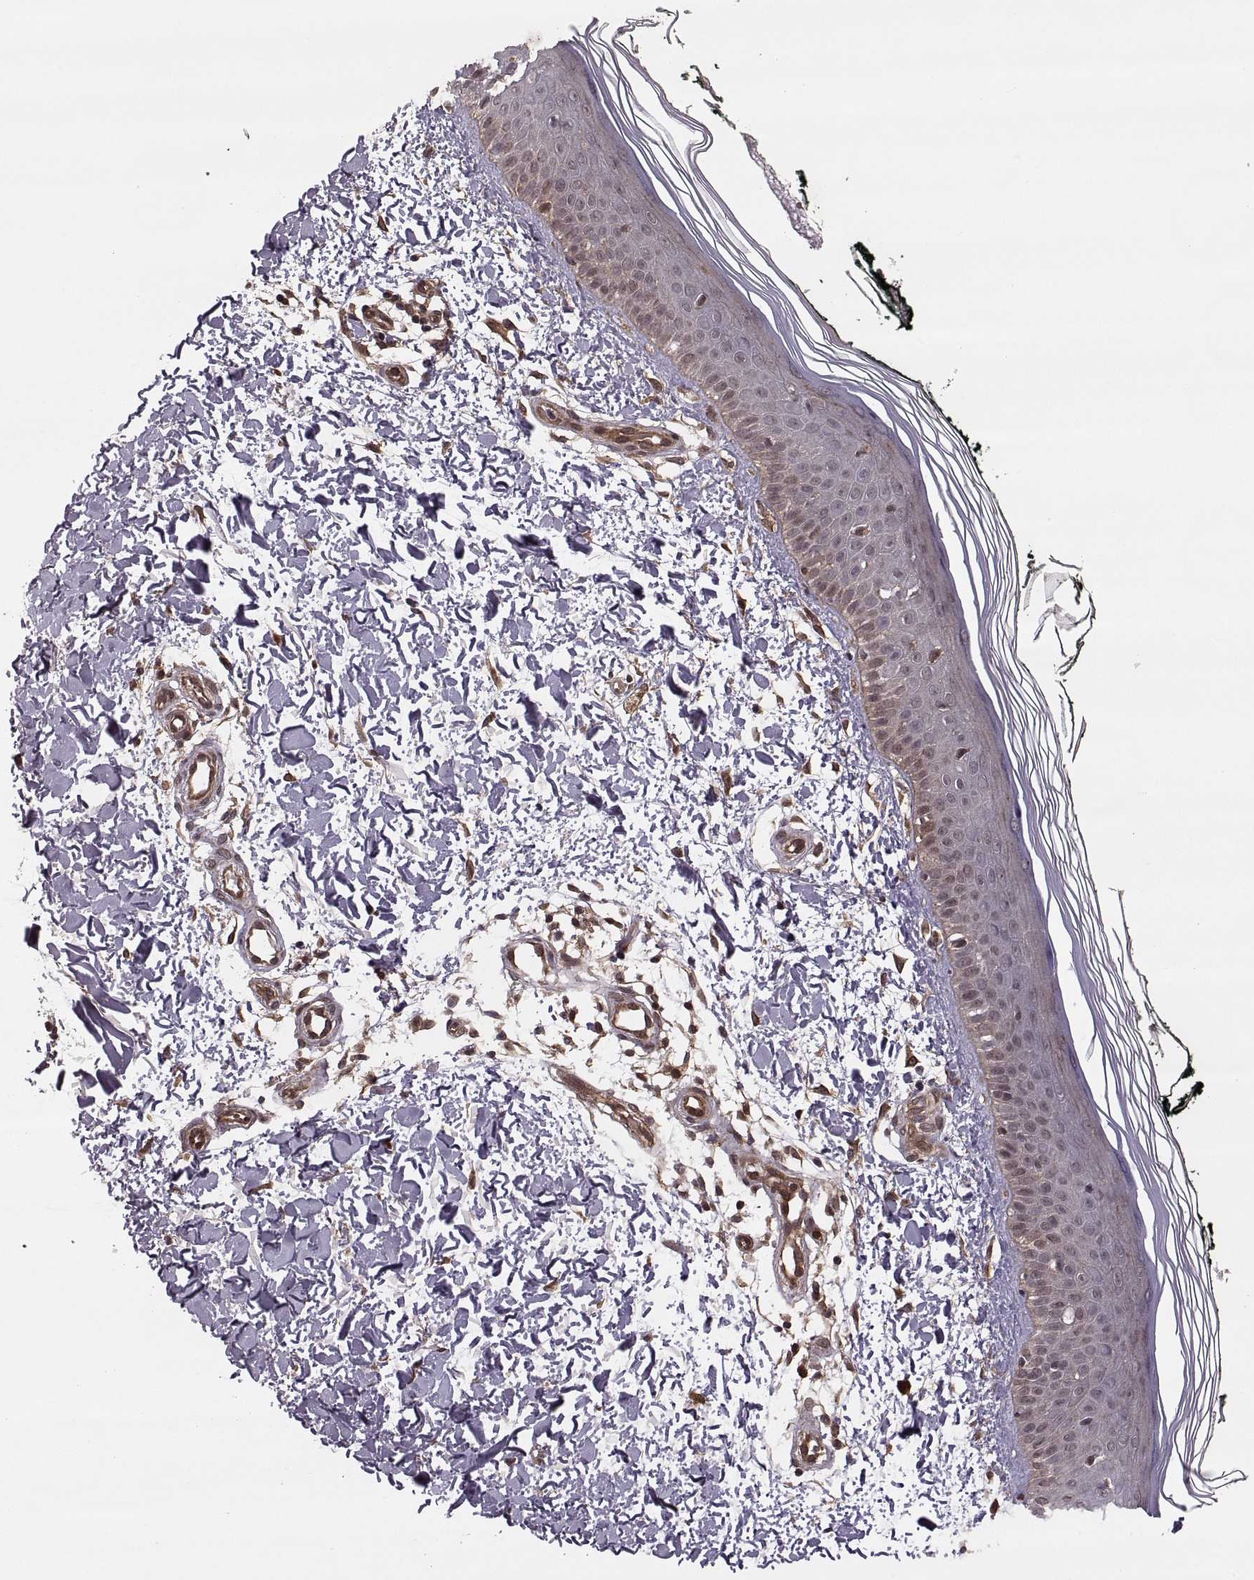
{"staining": {"intensity": "strong", "quantity": ">75%", "location": "cytoplasmic/membranous"}, "tissue": "skin", "cell_type": "Fibroblasts", "image_type": "normal", "snomed": [{"axis": "morphology", "description": "Normal tissue, NOS"}, {"axis": "topography", "description": "Skin"}], "caption": "A brown stain shows strong cytoplasmic/membranous expression of a protein in fibroblasts of unremarkable human skin. (DAB (3,3'-diaminobenzidine) IHC with brightfield microscopy, high magnification).", "gene": "DEDD", "patient": {"sex": "female", "age": 62}}